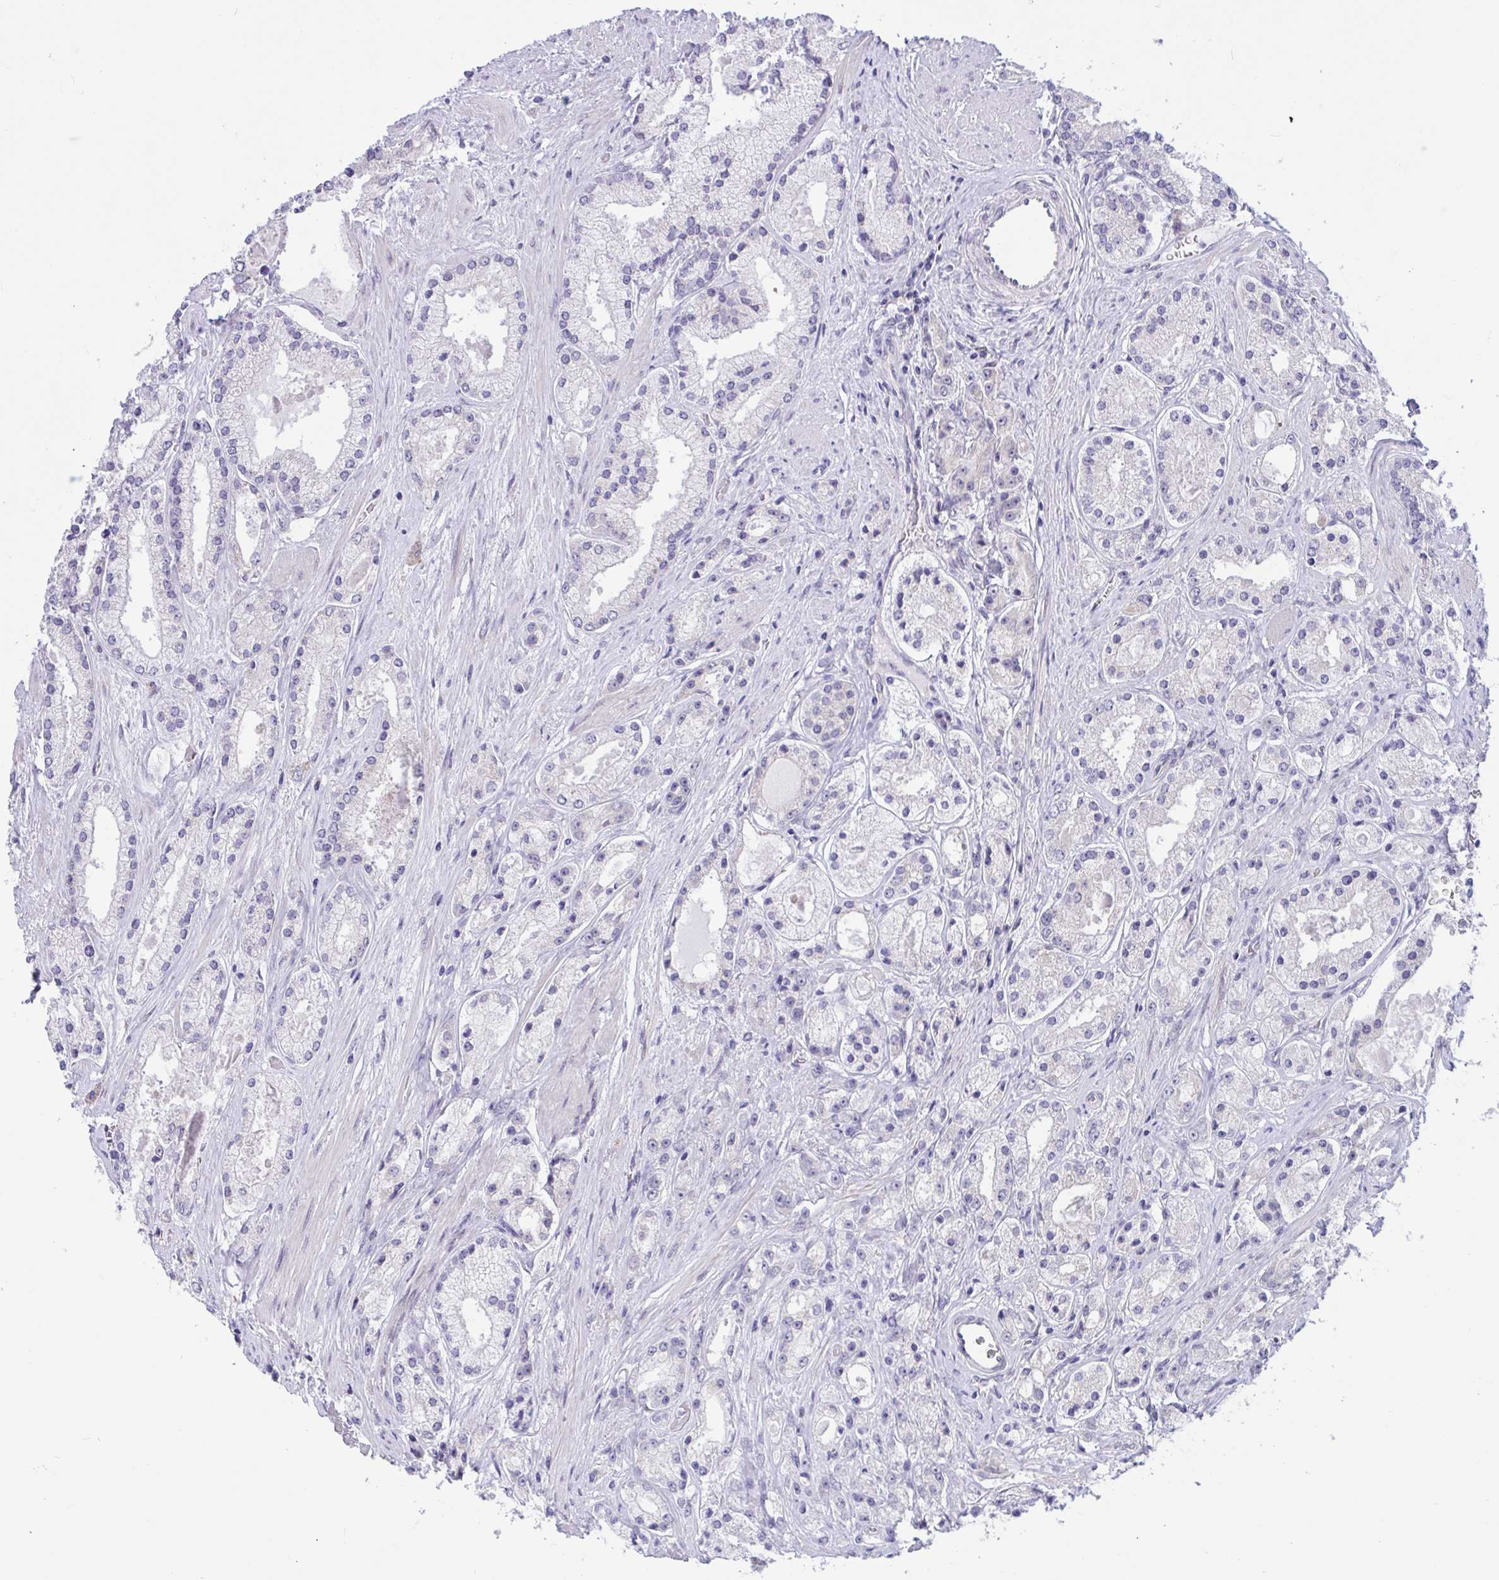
{"staining": {"intensity": "negative", "quantity": "none", "location": "none"}, "tissue": "prostate cancer", "cell_type": "Tumor cells", "image_type": "cancer", "snomed": [{"axis": "morphology", "description": "Adenocarcinoma, High grade"}, {"axis": "topography", "description": "Prostate"}], "caption": "DAB (3,3'-diaminobenzidine) immunohistochemical staining of prostate cancer exhibits no significant positivity in tumor cells.", "gene": "CAMLG", "patient": {"sex": "male", "age": 67}}